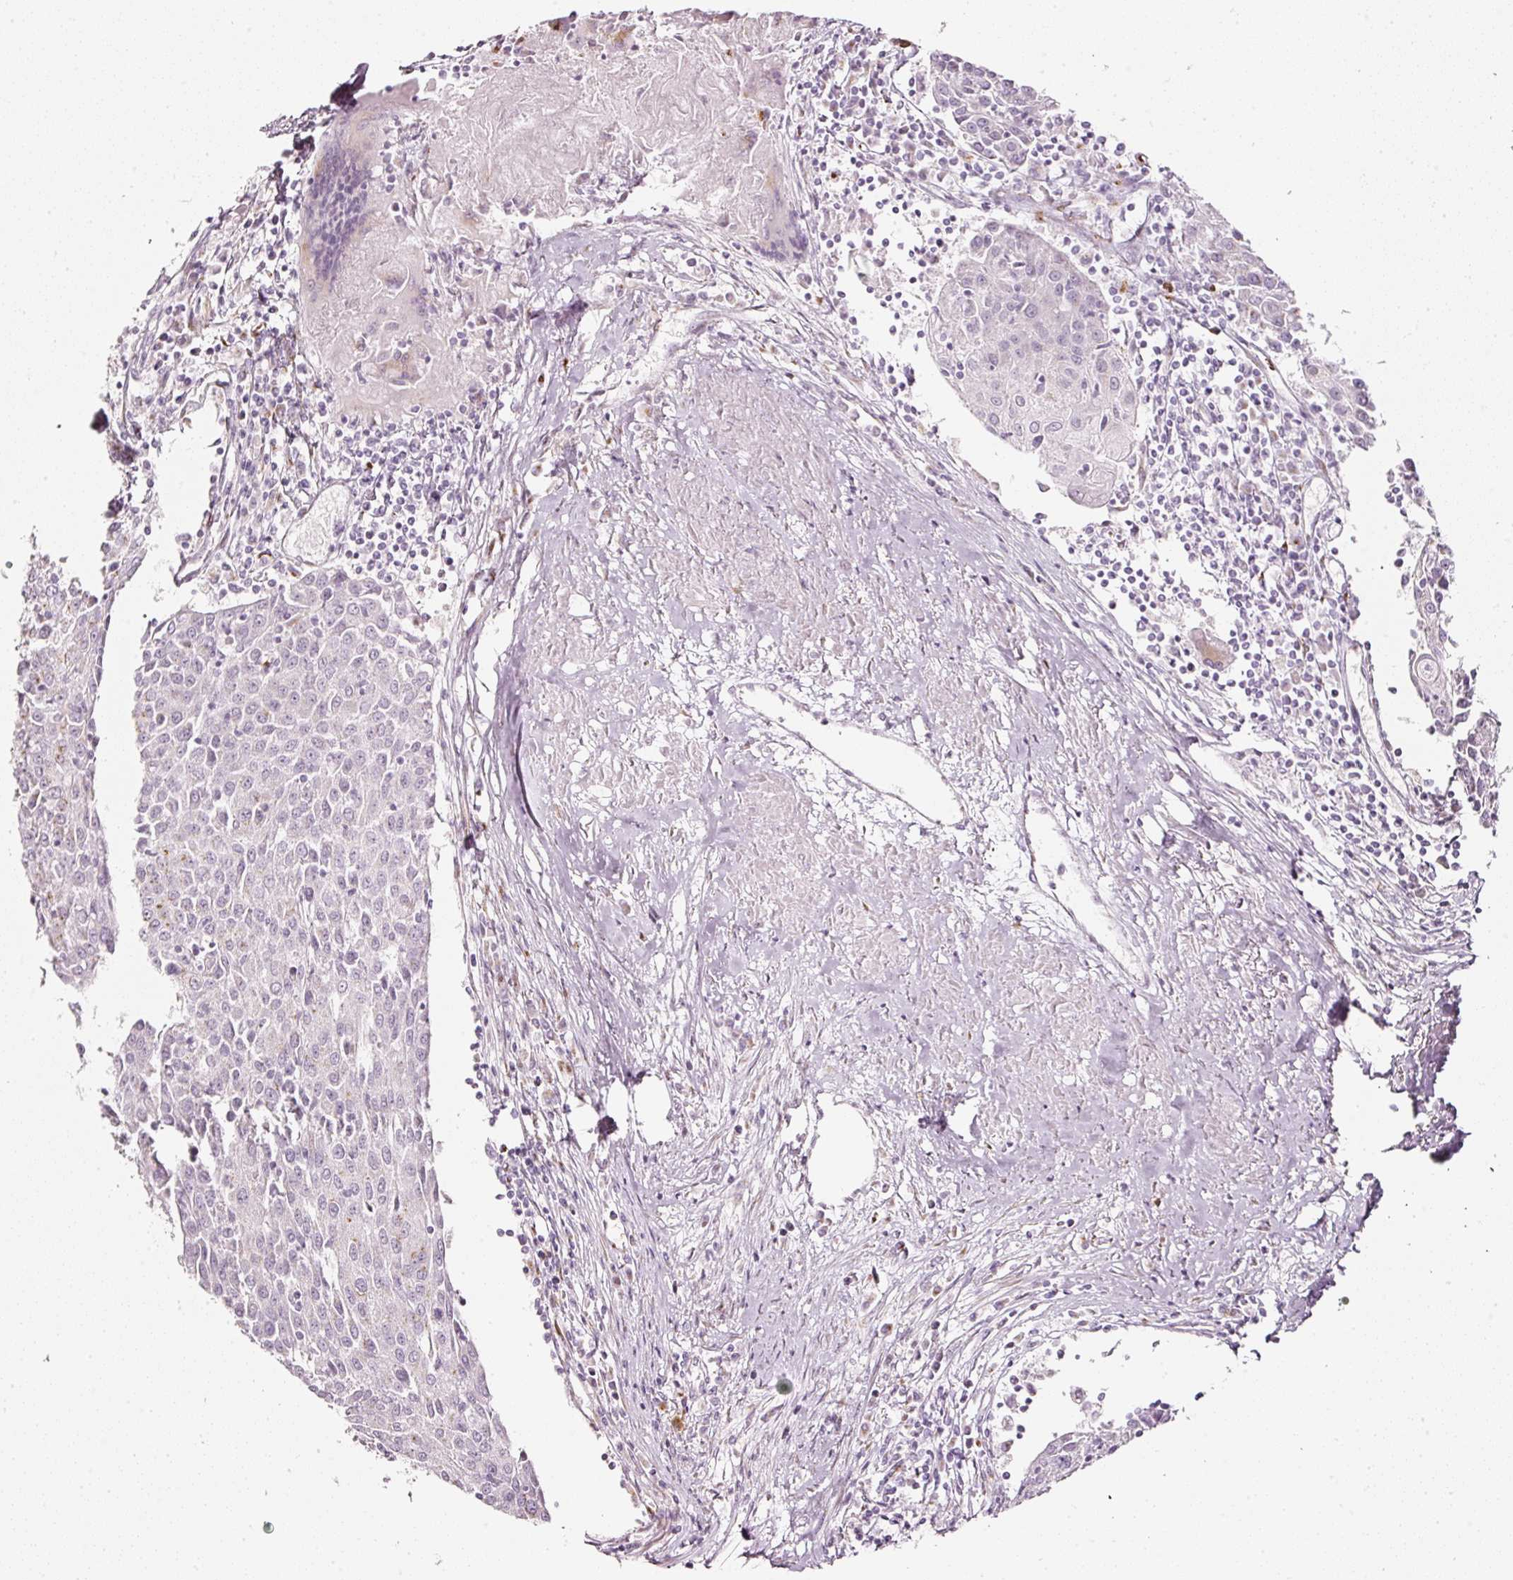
{"staining": {"intensity": "weak", "quantity": "<25%", "location": "cytoplasmic/membranous"}, "tissue": "urothelial cancer", "cell_type": "Tumor cells", "image_type": "cancer", "snomed": [{"axis": "morphology", "description": "Urothelial carcinoma, High grade"}, {"axis": "topography", "description": "Urinary bladder"}], "caption": "This is an immunohistochemistry histopathology image of human urothelial cancer. There is no expression in tumor cells.", "gene": "SDF4", "patient": {"sex": "female", "age": 85}}